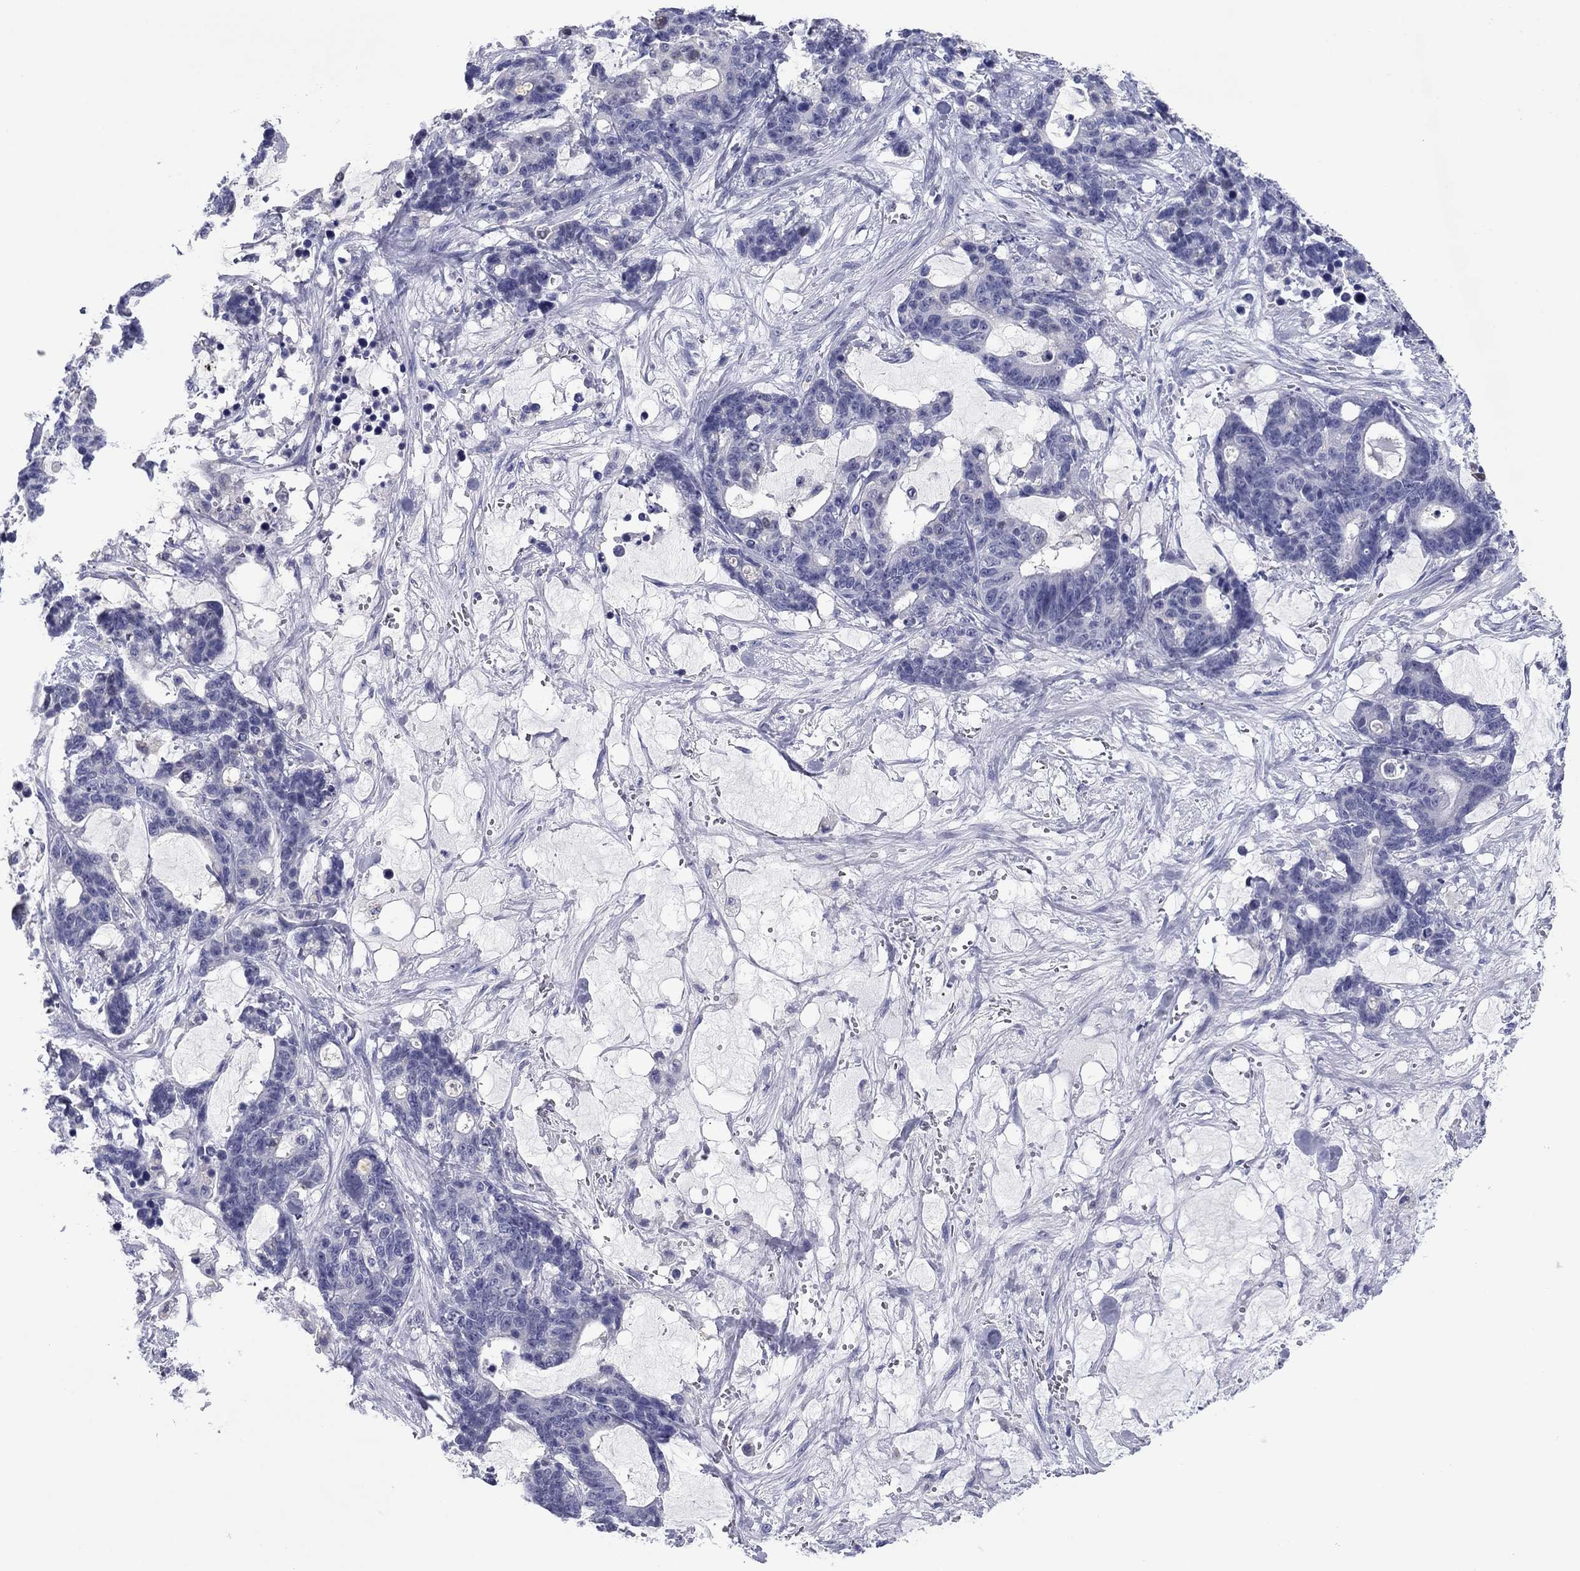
{"staining": {"intensity": "negative", "quantity": "none", "location": "none"}, "tissue": "stomach cancer", "cell_type": "Tumor cells", "image_type": "cancer", "snomed": [{"axis": "morphology", "description": "Normal tissue, NOS"}, {"axis": "morphology", "description": "Adenocarcinoma, NOS"}, {"axis": "topography", "description": "Stomach"}], "caption": "IHC of human adenocarcinoma (stomach) displays no staining in tumor cells.", "gene": "TCFL5", "patient": {"sex": "female", "age": 64}}